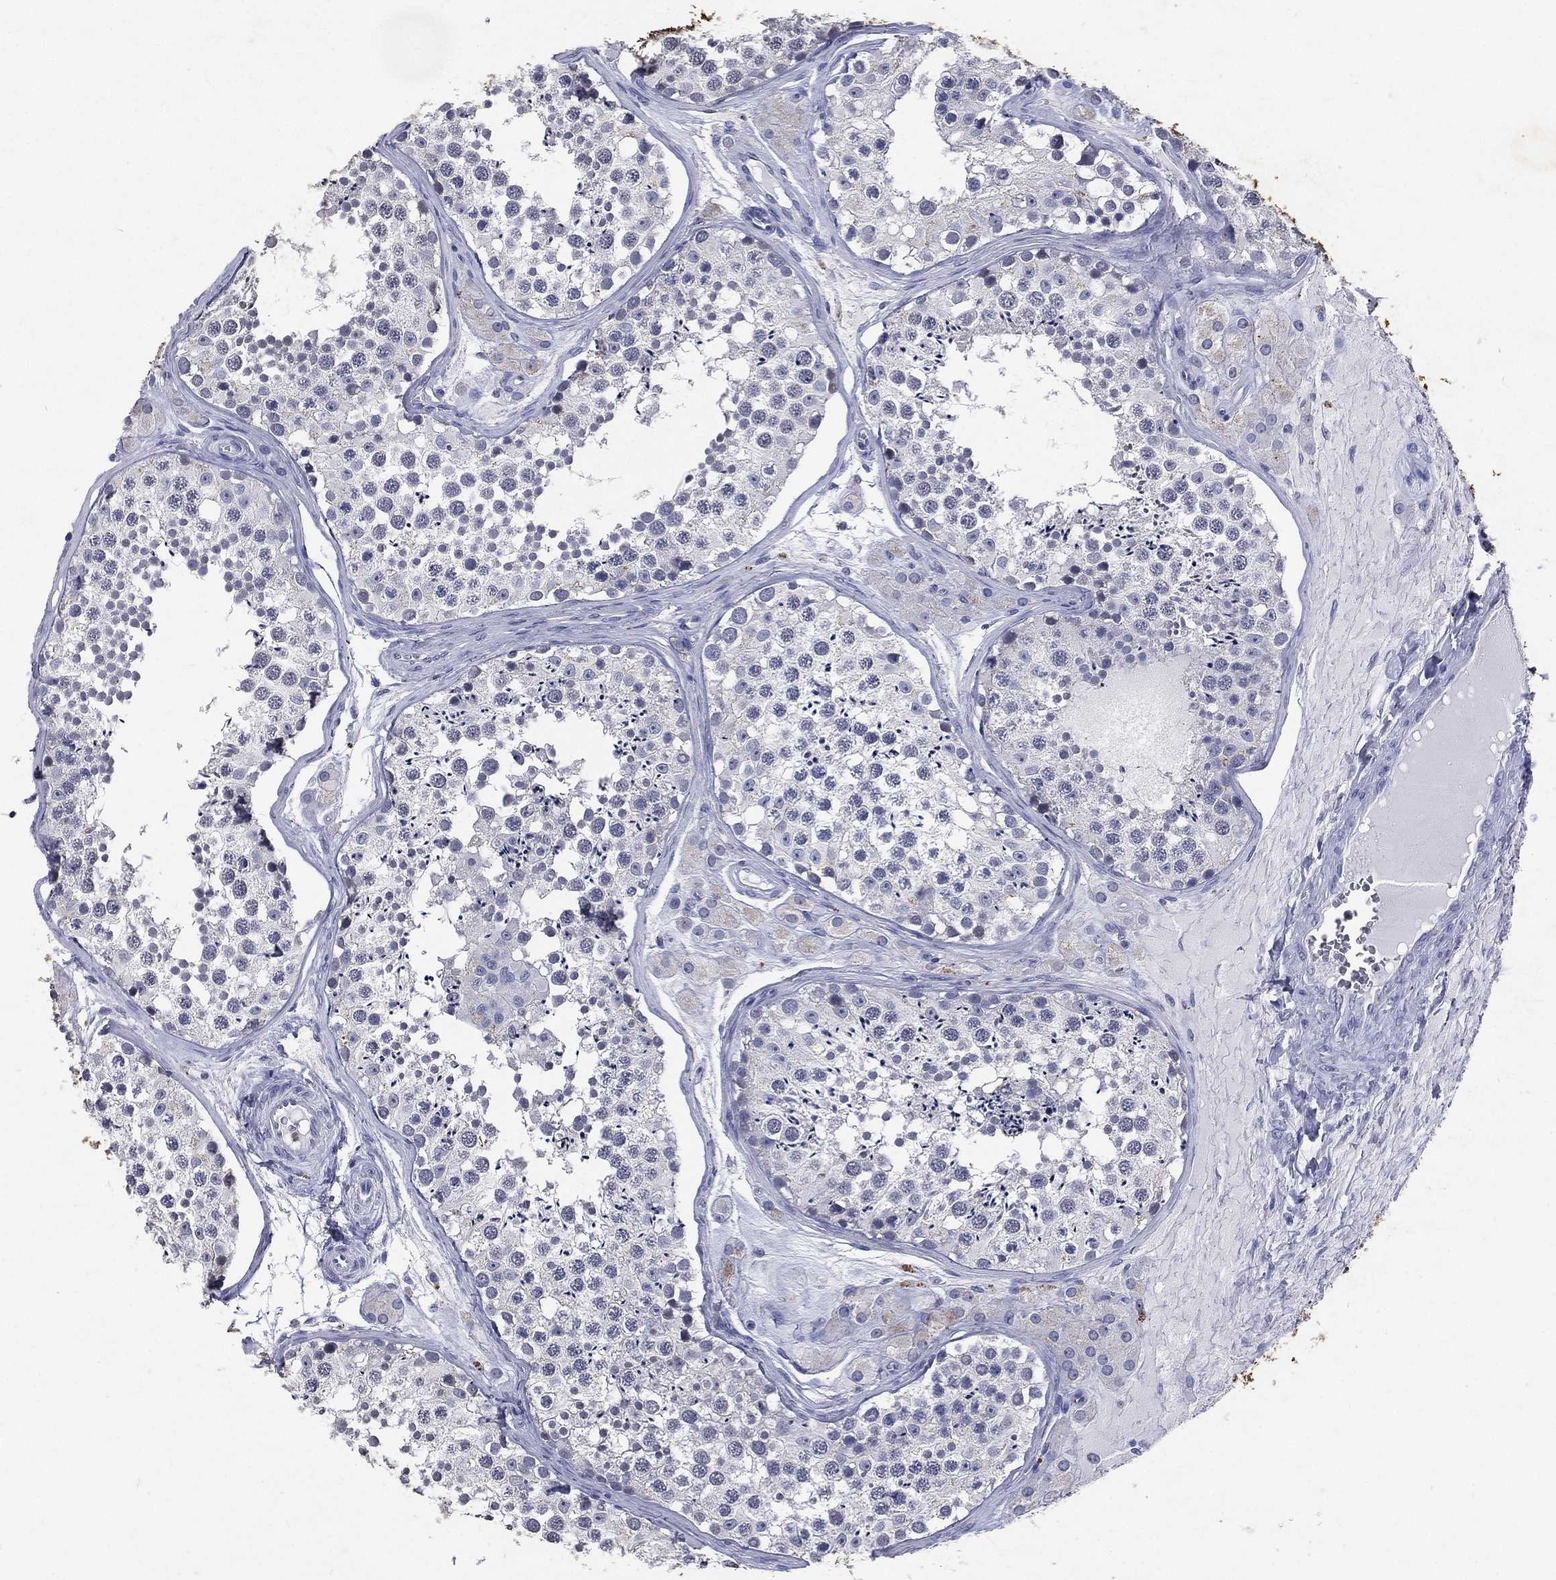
{"staining": {"intensity": "negative", "quantity": "none", "location": "none"}, "tissue": "testis", "cell_type": "Cells in seminiferous ducts", "image_type": "normal", "snomed": [{"axis": "morphology", "description": "Normal tissue, NOS"}, {"axis": "topography", "description": "Testis"}], "caption": "Cells in seminiferous ducts show no significant protein expression in normal testis. The staining is performed using DAB (3,3'-diaminobenzidine) brown chromogen with nuclei counter-stained in using hematoxylin.", "gene": "SLC34A2", "patient": {"sex": "male", "age": 31}}